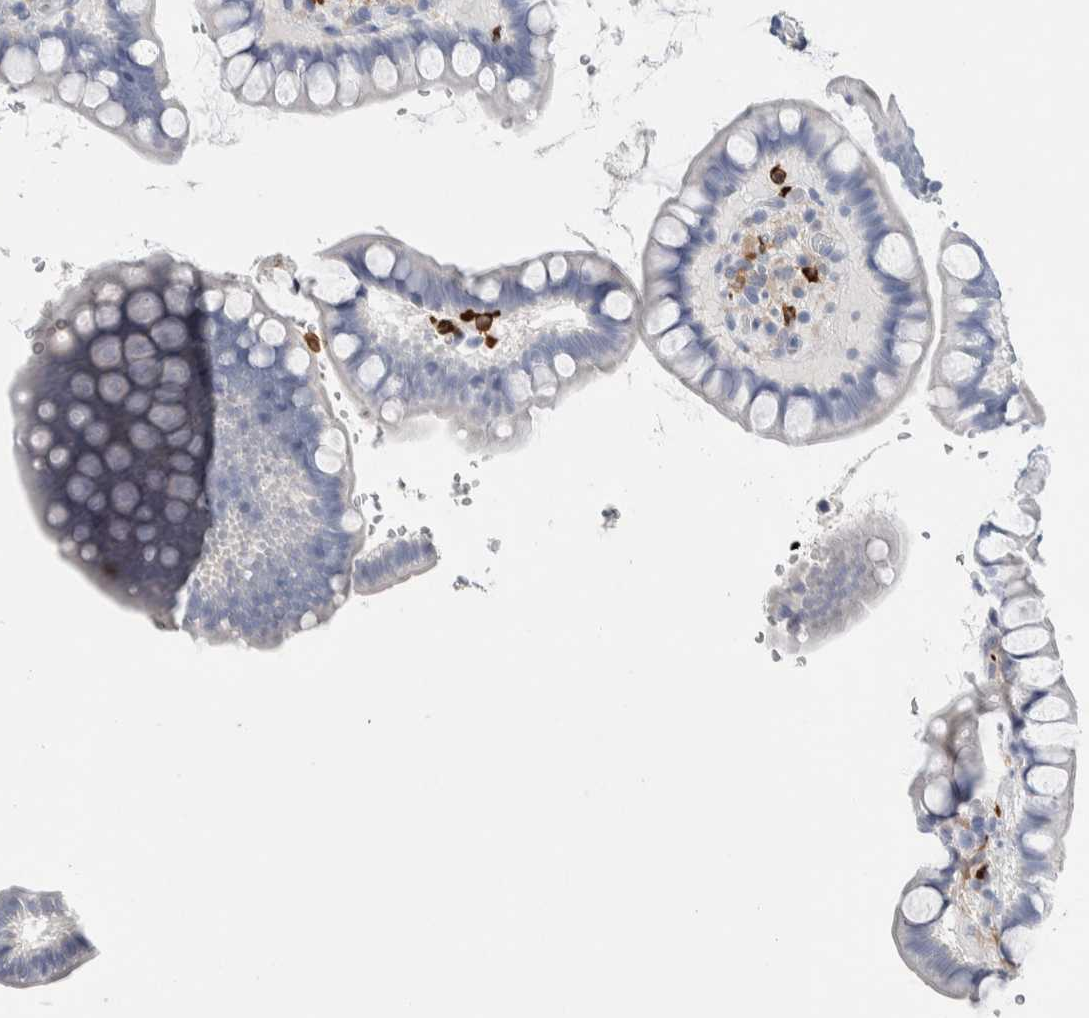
{"staining": {"intensity": "negative", "quantity": "none", "location": "none"}, "tissue": "small intestine", "cell_type": "Glandular cells", "image_type": "normal", "snomed": [{"axis": "morphology", "description": "Normal tissue, NOS"}, {"axis": "topography", "description": "Smooth muscle"}, {"axis": "topography", "description": "Small intestine"}], "caption": "This is an immunohistochemistry photomicrograph of normal small intestine. There is no expression in glandular cells.", "gene": "NCF2", "patient": {"sex": "female", "age": 84}}